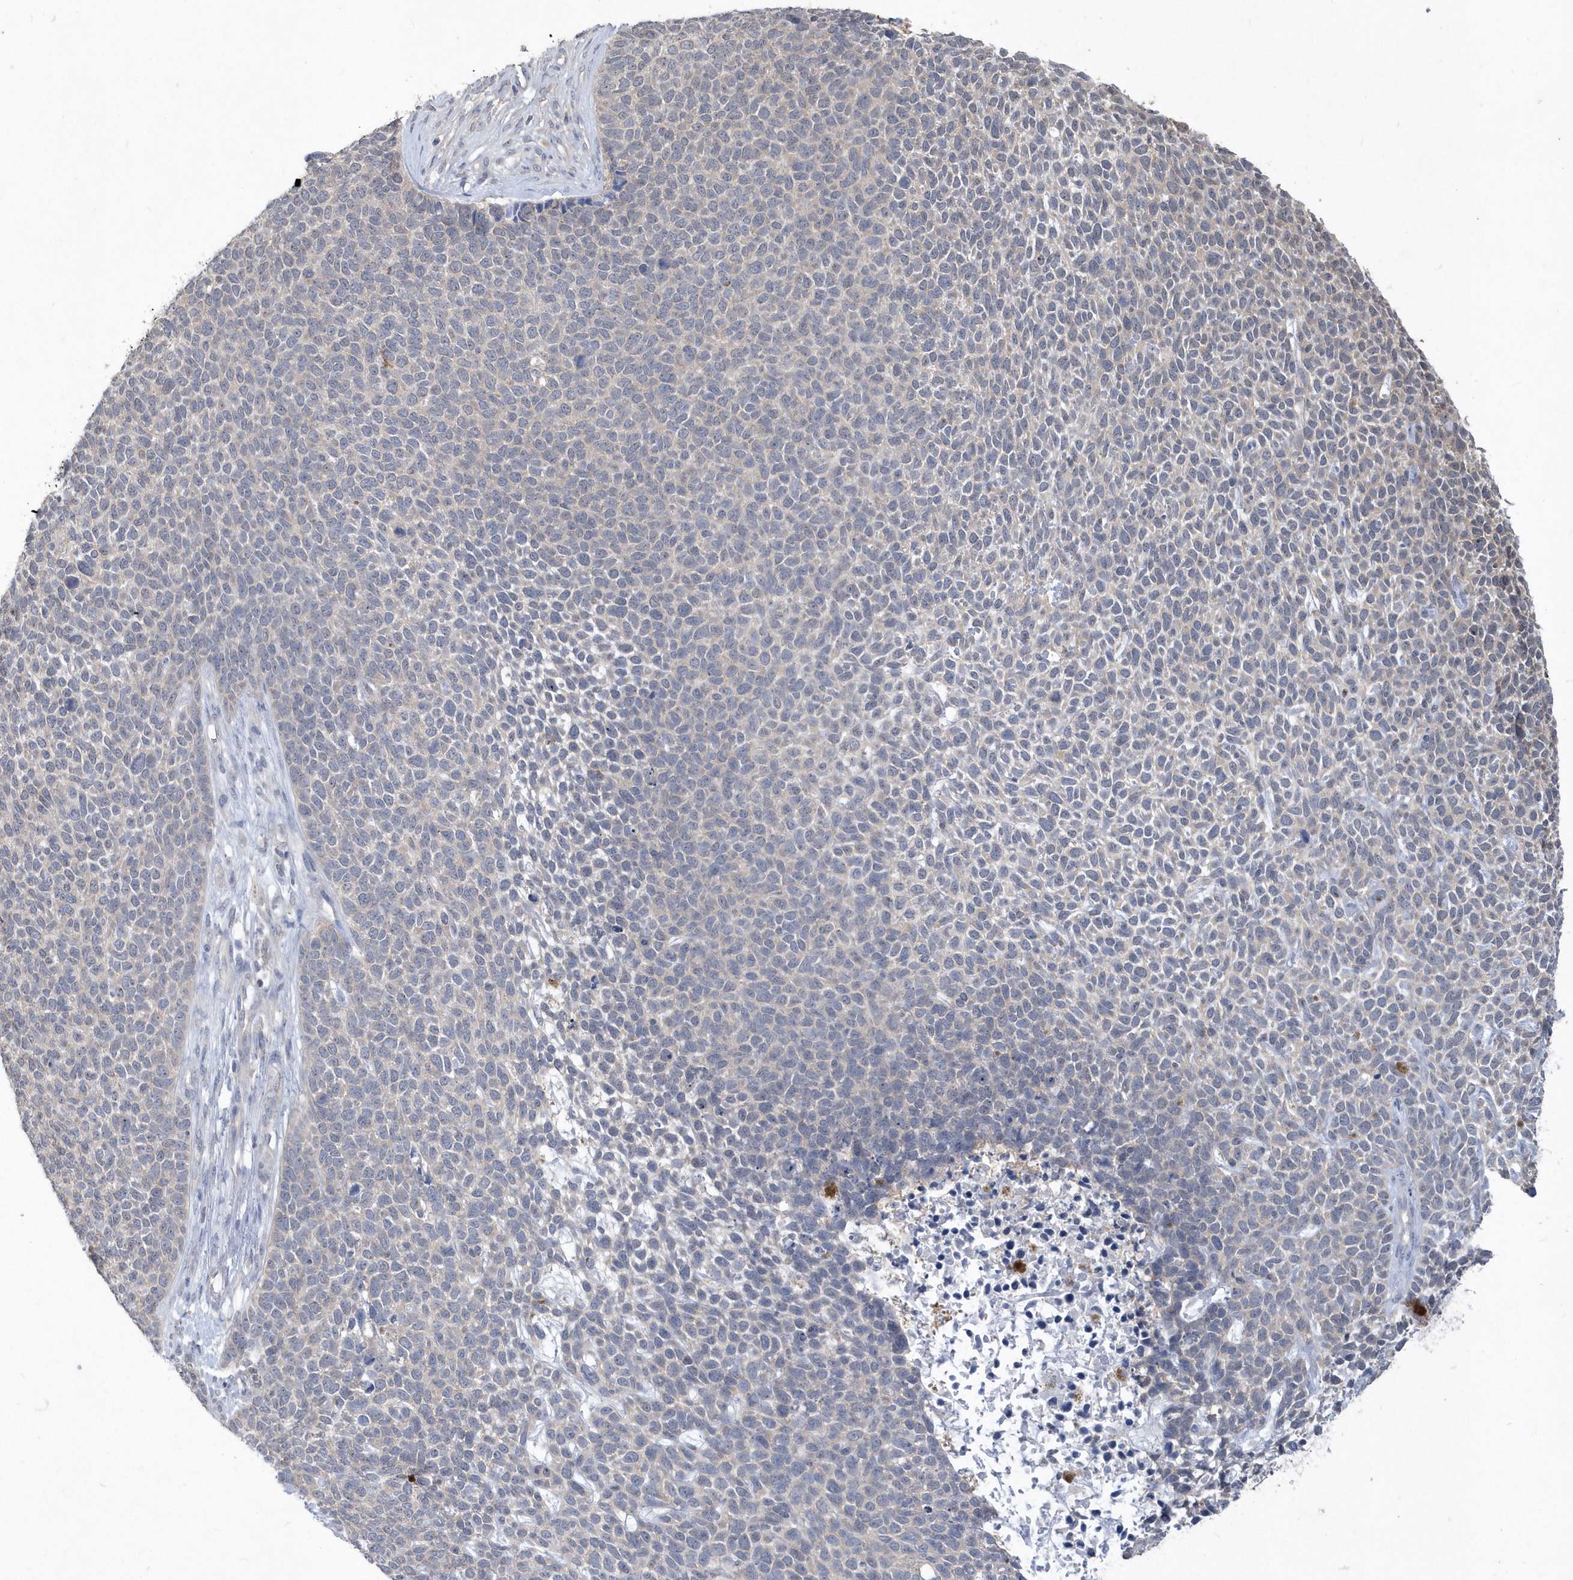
{"staining": {"intensity": "negative", "quantity": "none", "location": "none"}, "tissue": "skin cancer", "cell_type": "Tumor cells", "image_type": "cancer", "snomed": [{"axis": "morphology", "description": "Basal cell carcinoma"}, {"axis": "topography", "description": "Skin"}], "caption": "This is a histopathology image of immunohistochemistry (IHC) staining of skin cancer, which shows no expression in tumor cells.", "gene": "AKR7A2", "patient": {"sex": "female", "age": 84}}